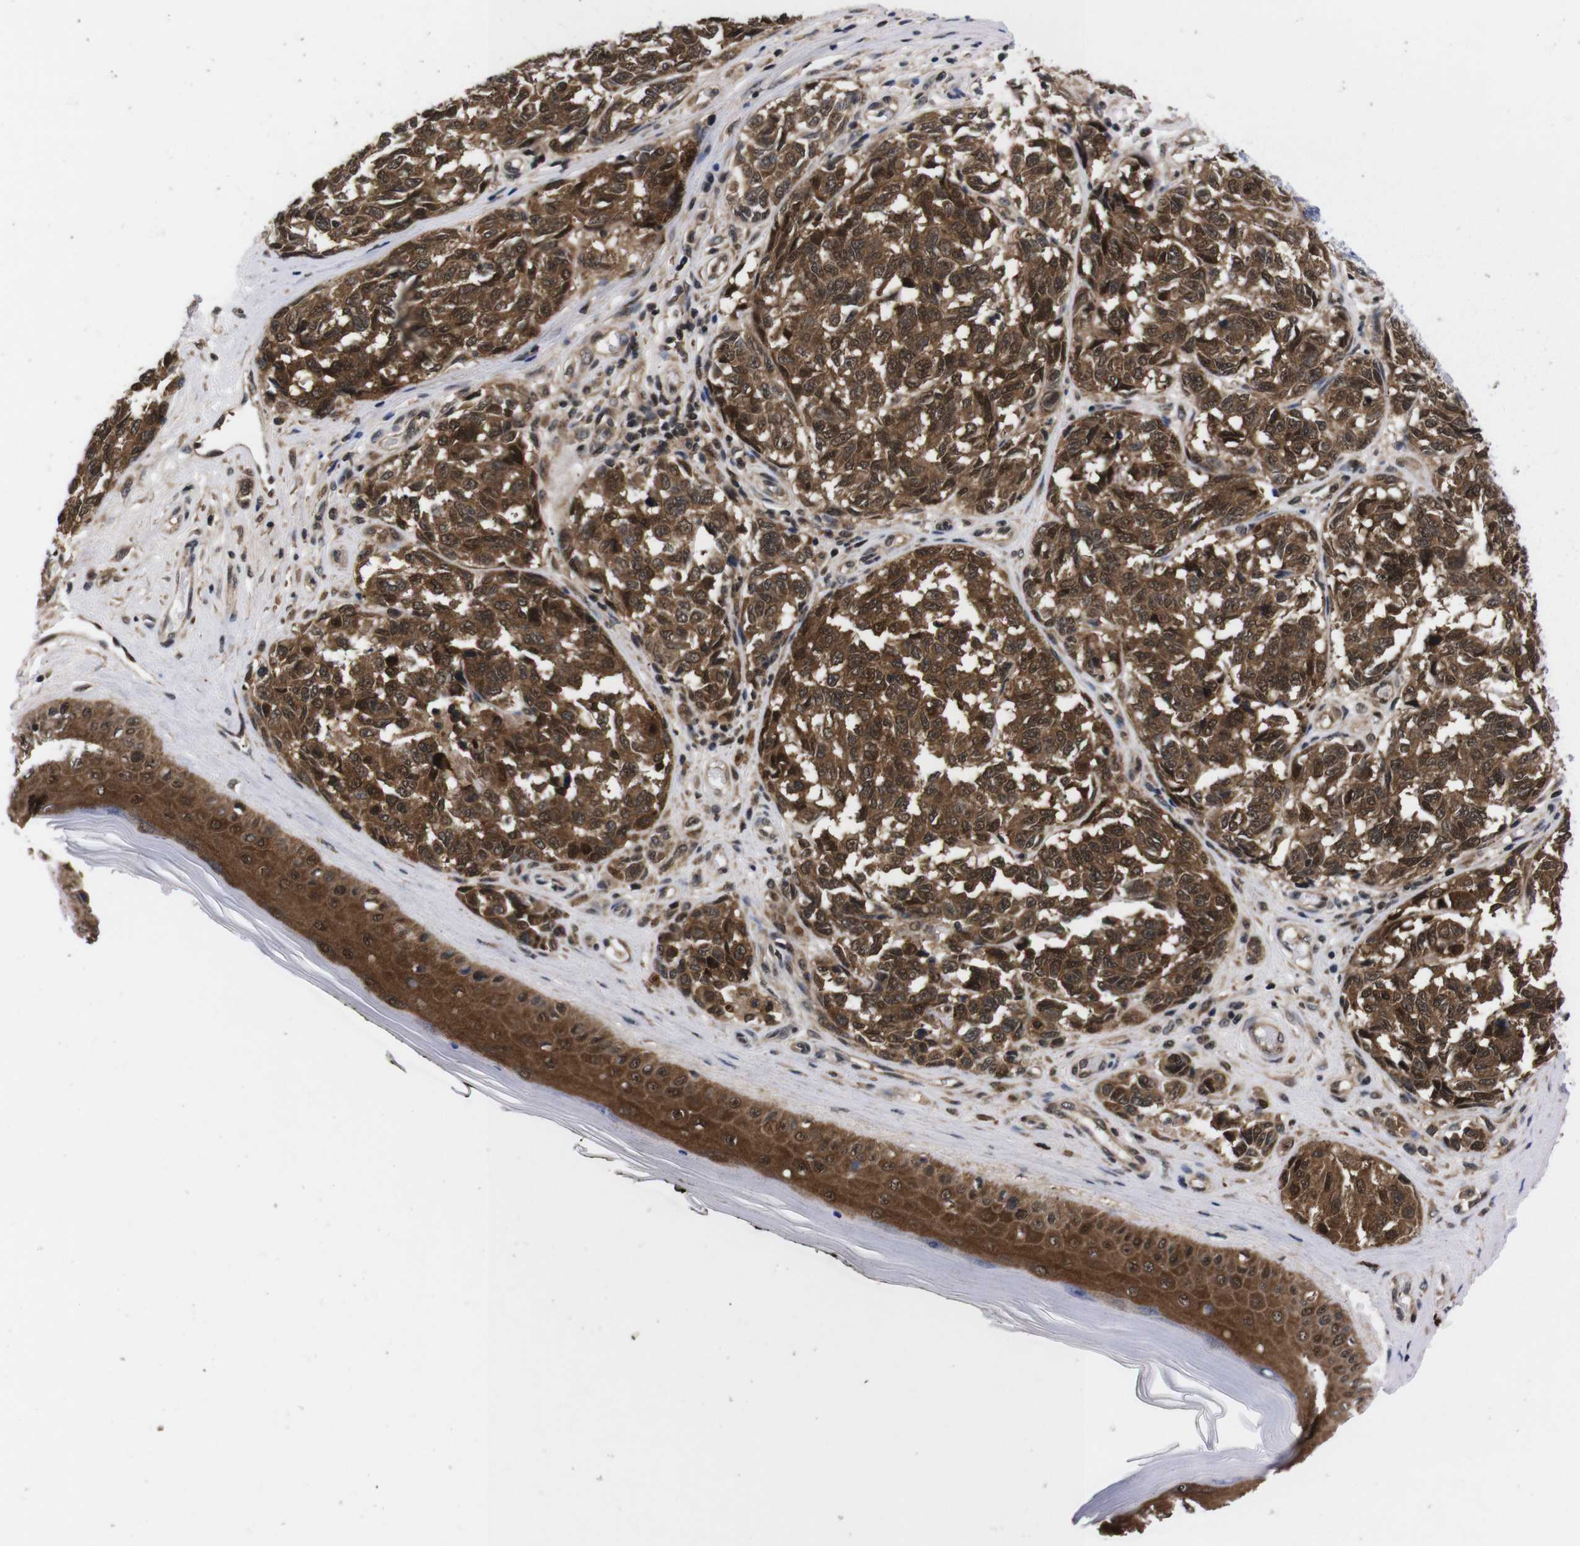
{"staining": {"intensity": "strong", "quantity": ">75%", "location": "cytoplasmic/membranous"}, "tissue": "melanoma", "cell_type": "Tumor cells", "image_type": "cancer", "snomed": [{"axis": "morphology", "description": "Malignant melanoma, NOS"}, {"axis": "topography", "description": "Skin"}], "caption": "Immunohistochemistry of melanoma displays high levels of strong cytoplasmic/membranous expression in about >75% of tumor cells.", "gene": "UBQLN2", "patient": {"sex": "female", "age": 64}}